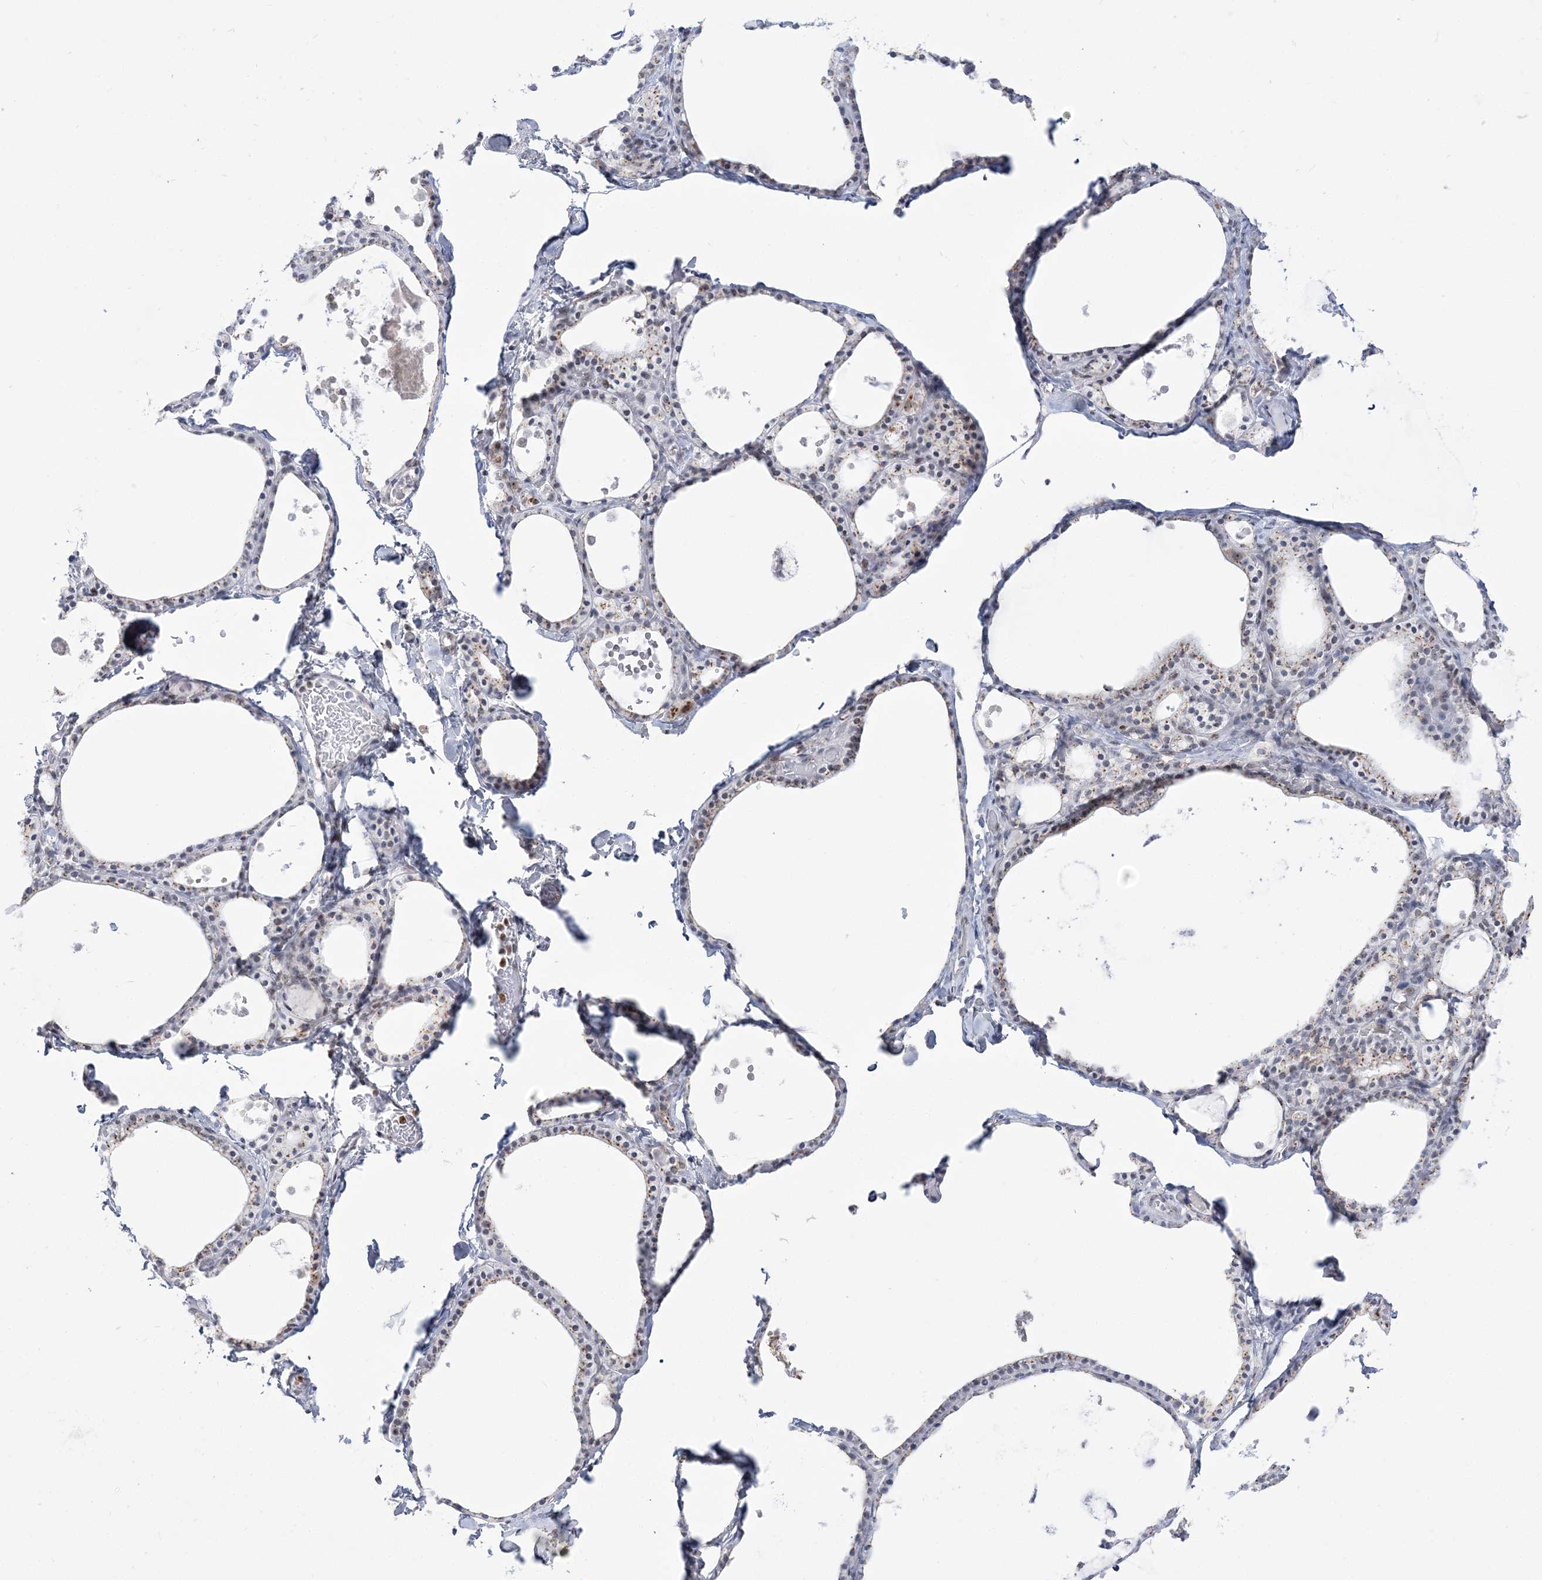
{"staining": {"intensity": "weak", "quantity": "25%-75%", "location": "cytoplasmic/membranous"}, "tissue": "thyroid gland", "cell_type": "Glandular cells", "image_type": "normal", "snomed": [{"axis": "morphology", "description": "Normal tissue, NOS"}, {"axis": "topography", "description": "Thyroid gland"}], "caption": "Glandular cells display low levels of weak cytoplasmic/membranous positivity in approximately 25%-75% of cells in unremarkable human thyroid gland. The protein of interest is shown in brown color, while the nuclei are stained blue.", "gene": "DDX21", "patient": {"sex": "male", "age": 56}}